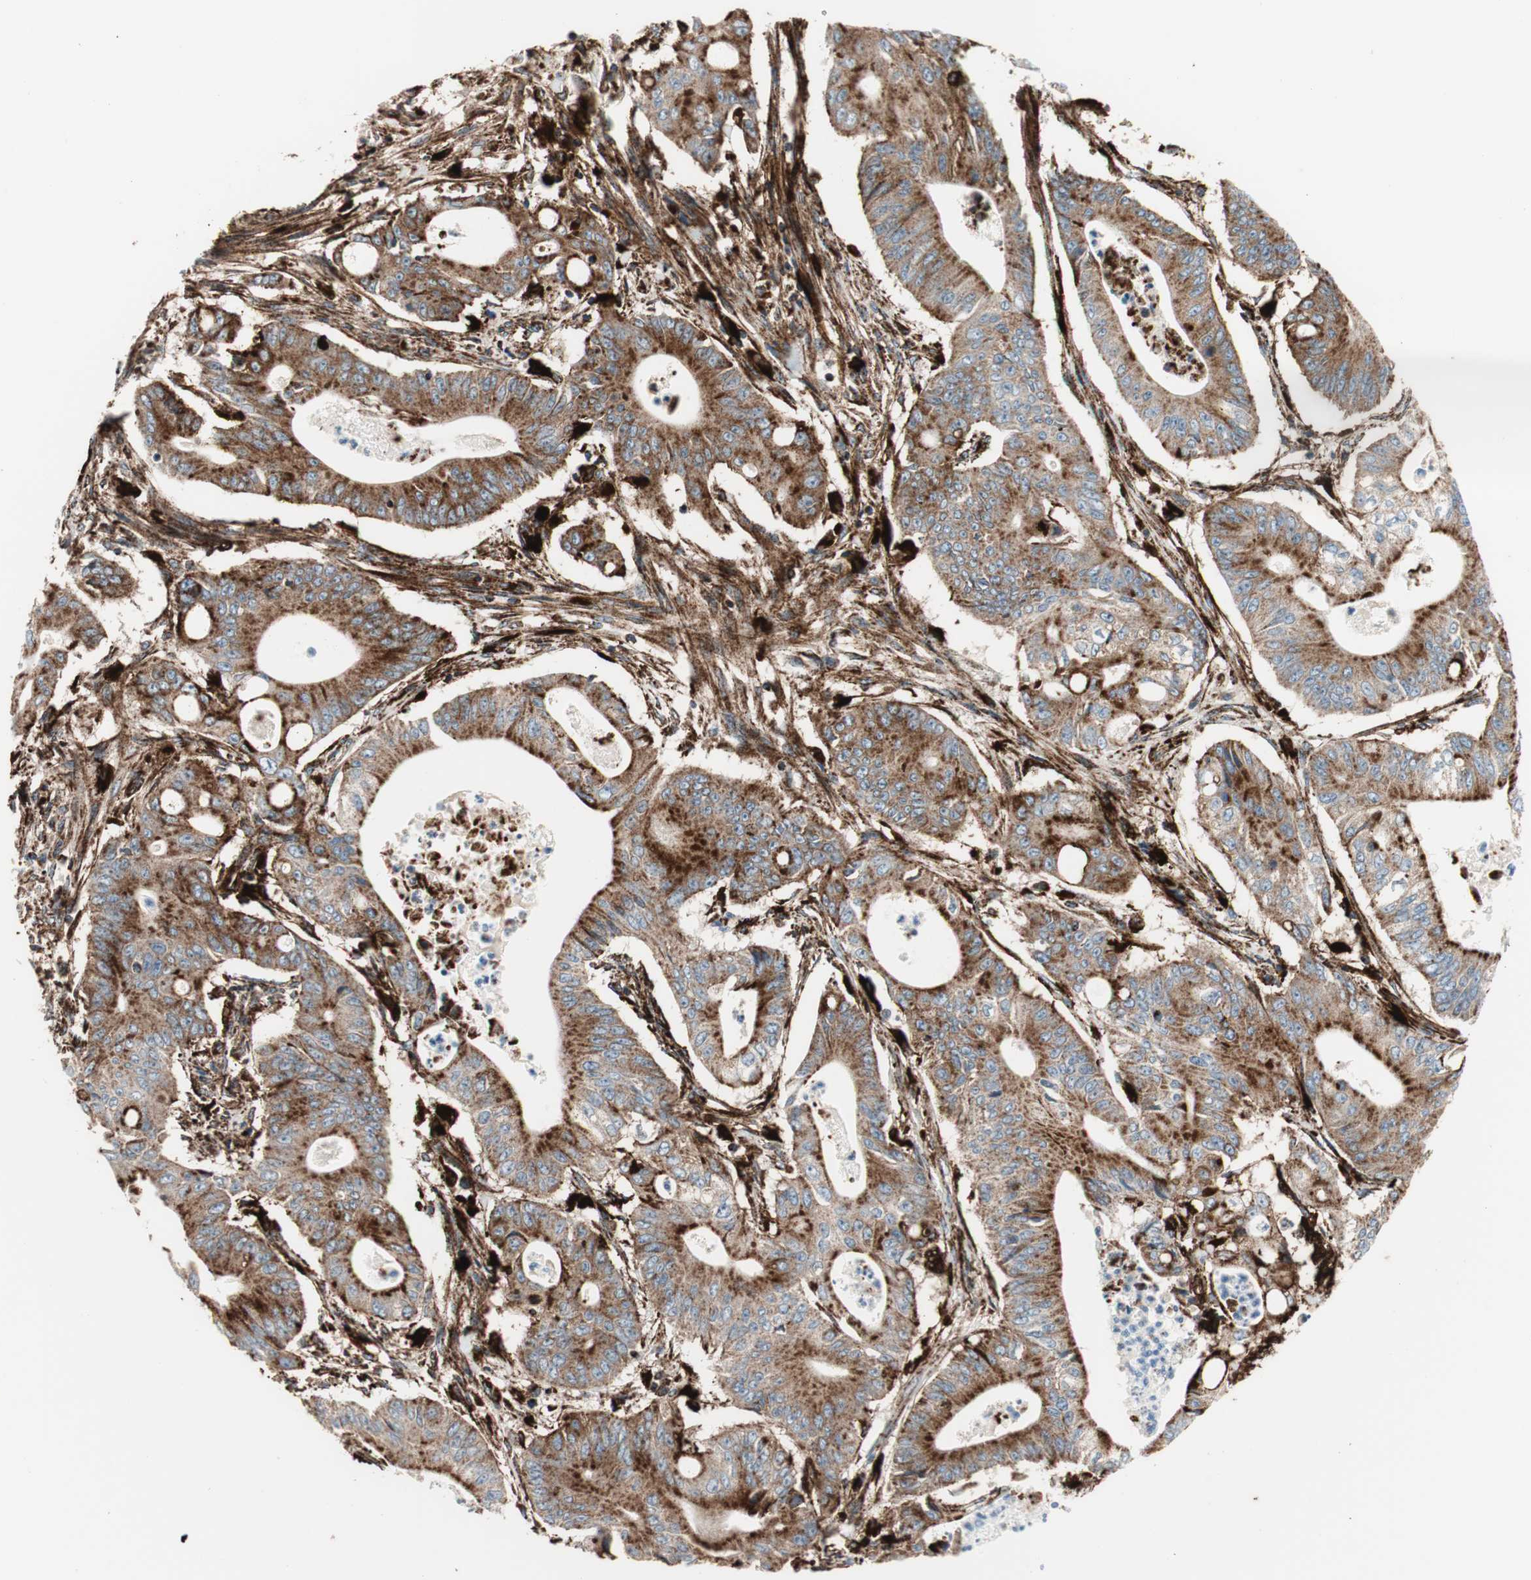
{"staining": {"intensity": "strong", "quantity": ">75%", "location": "cytoplasmic/membranous"}, "tissue": "pancreatic cancer", "cell_type": "Tumor cells", "image_type": "cancer", "snomed": [{"axis": "morphology", "description": "Normal tissue, NOS"}, {"axis": "topography", "description": "Lymph node"}], "caption": "Human pancreatic cancer stained with a brown dye reveals strong cytoplasmic/membranous positive positivity in approximately >75% of tumor cells.", "gene": "LAMP1", "patient": {"sex": "male", "age": 62}}